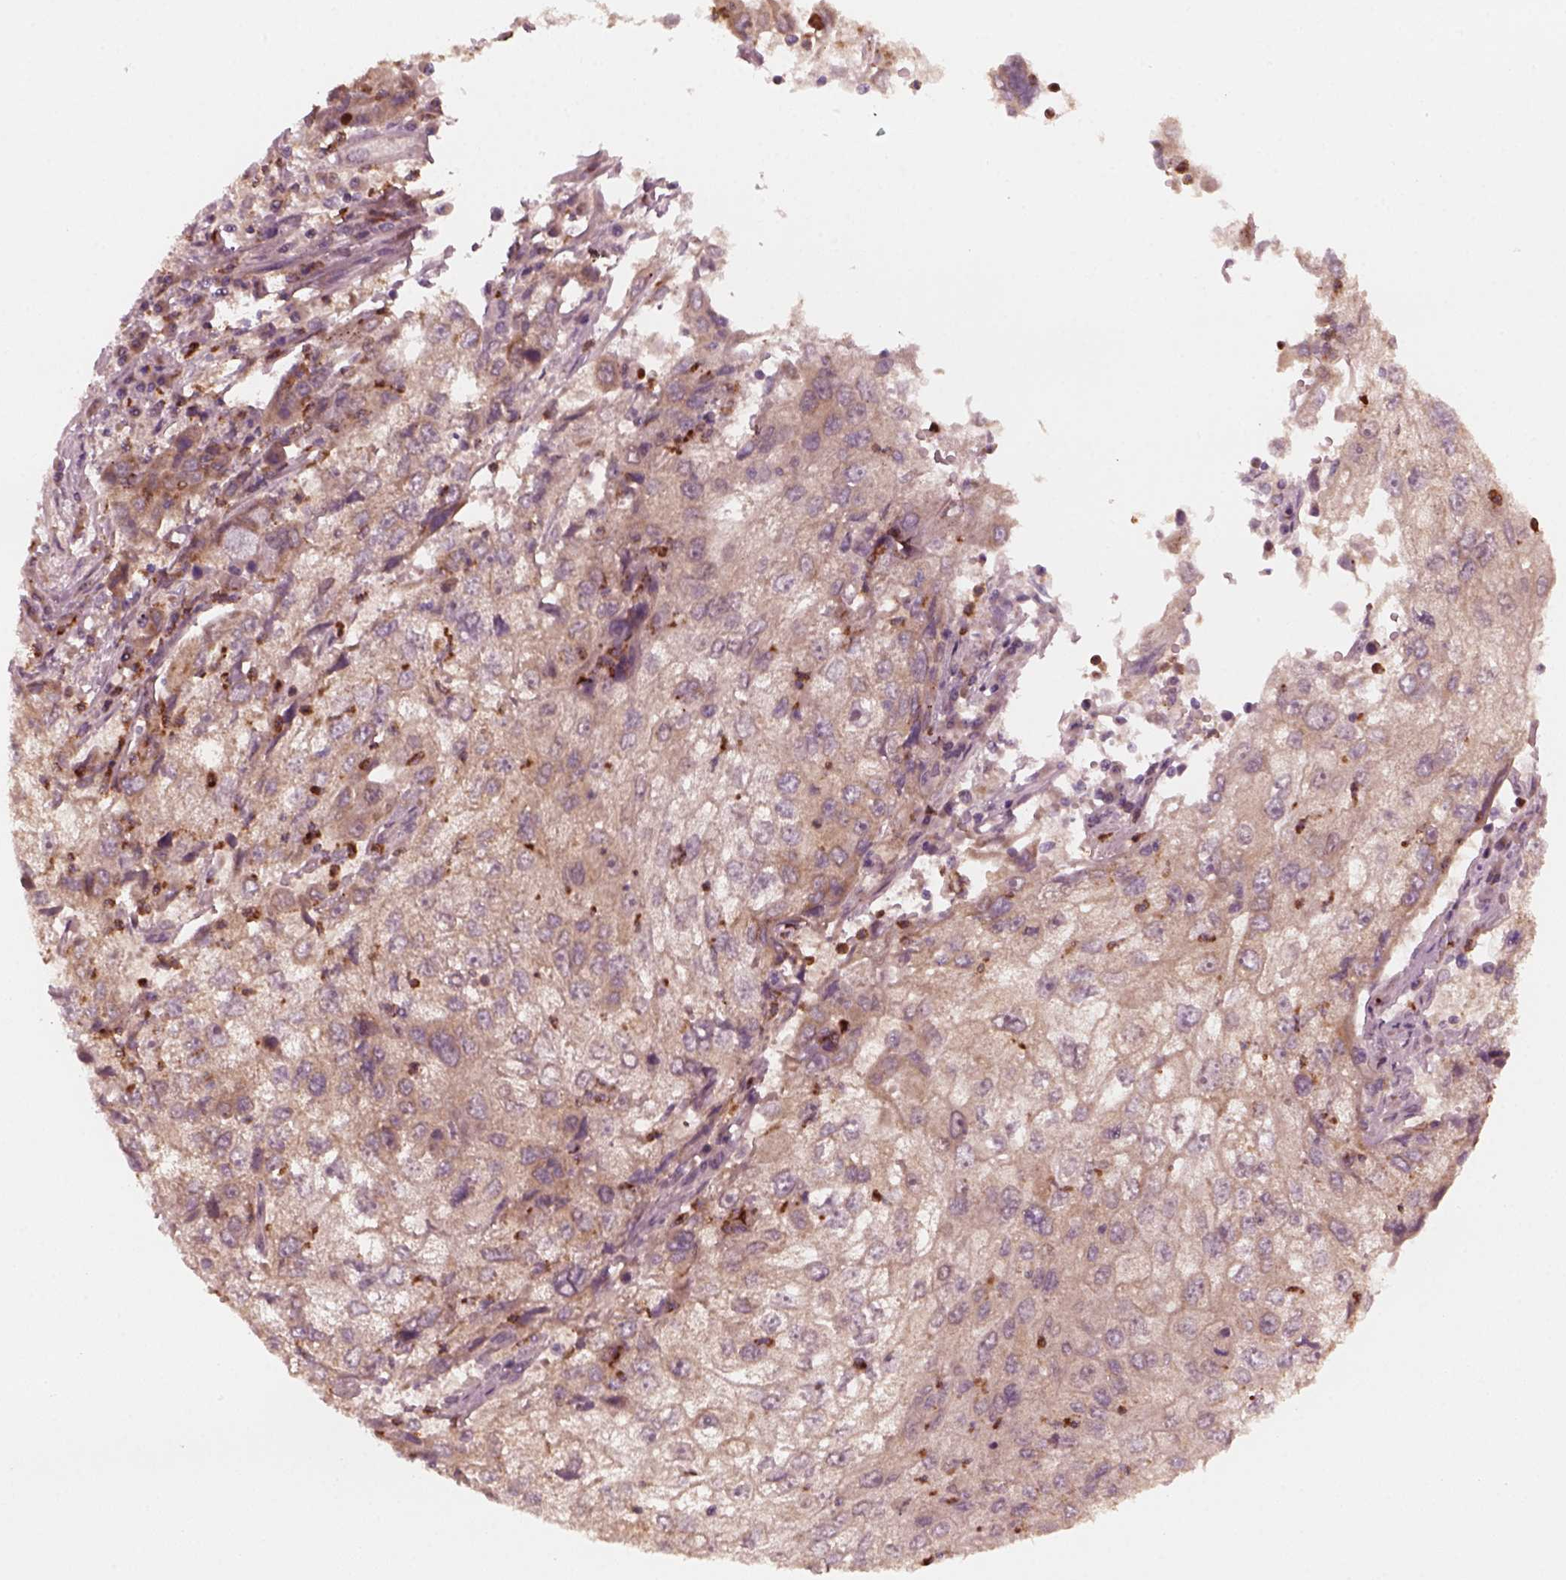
{"staining": {"intensity": "moderate", "quantity": "25%-75%", "location": "cytoplasmic/membranous"}, "tissue": "cervical cancer", "cell_type": "Tumor cells", "image_type": "cancer", "snomed": [{"axis": "morphology", "description": "Squamous cell carcinoma, NOS"}, {"axis": "topography", "description": "Cervix"}], "caption": "This is an image of immunohistochemistry staining of cervical squamous cell carcinoma, which shows moderate positivity in the cytoplasmic/membranous of tumor cells.", "gene": "FAF2", "patient": {"sex": "female", "age": 36}}